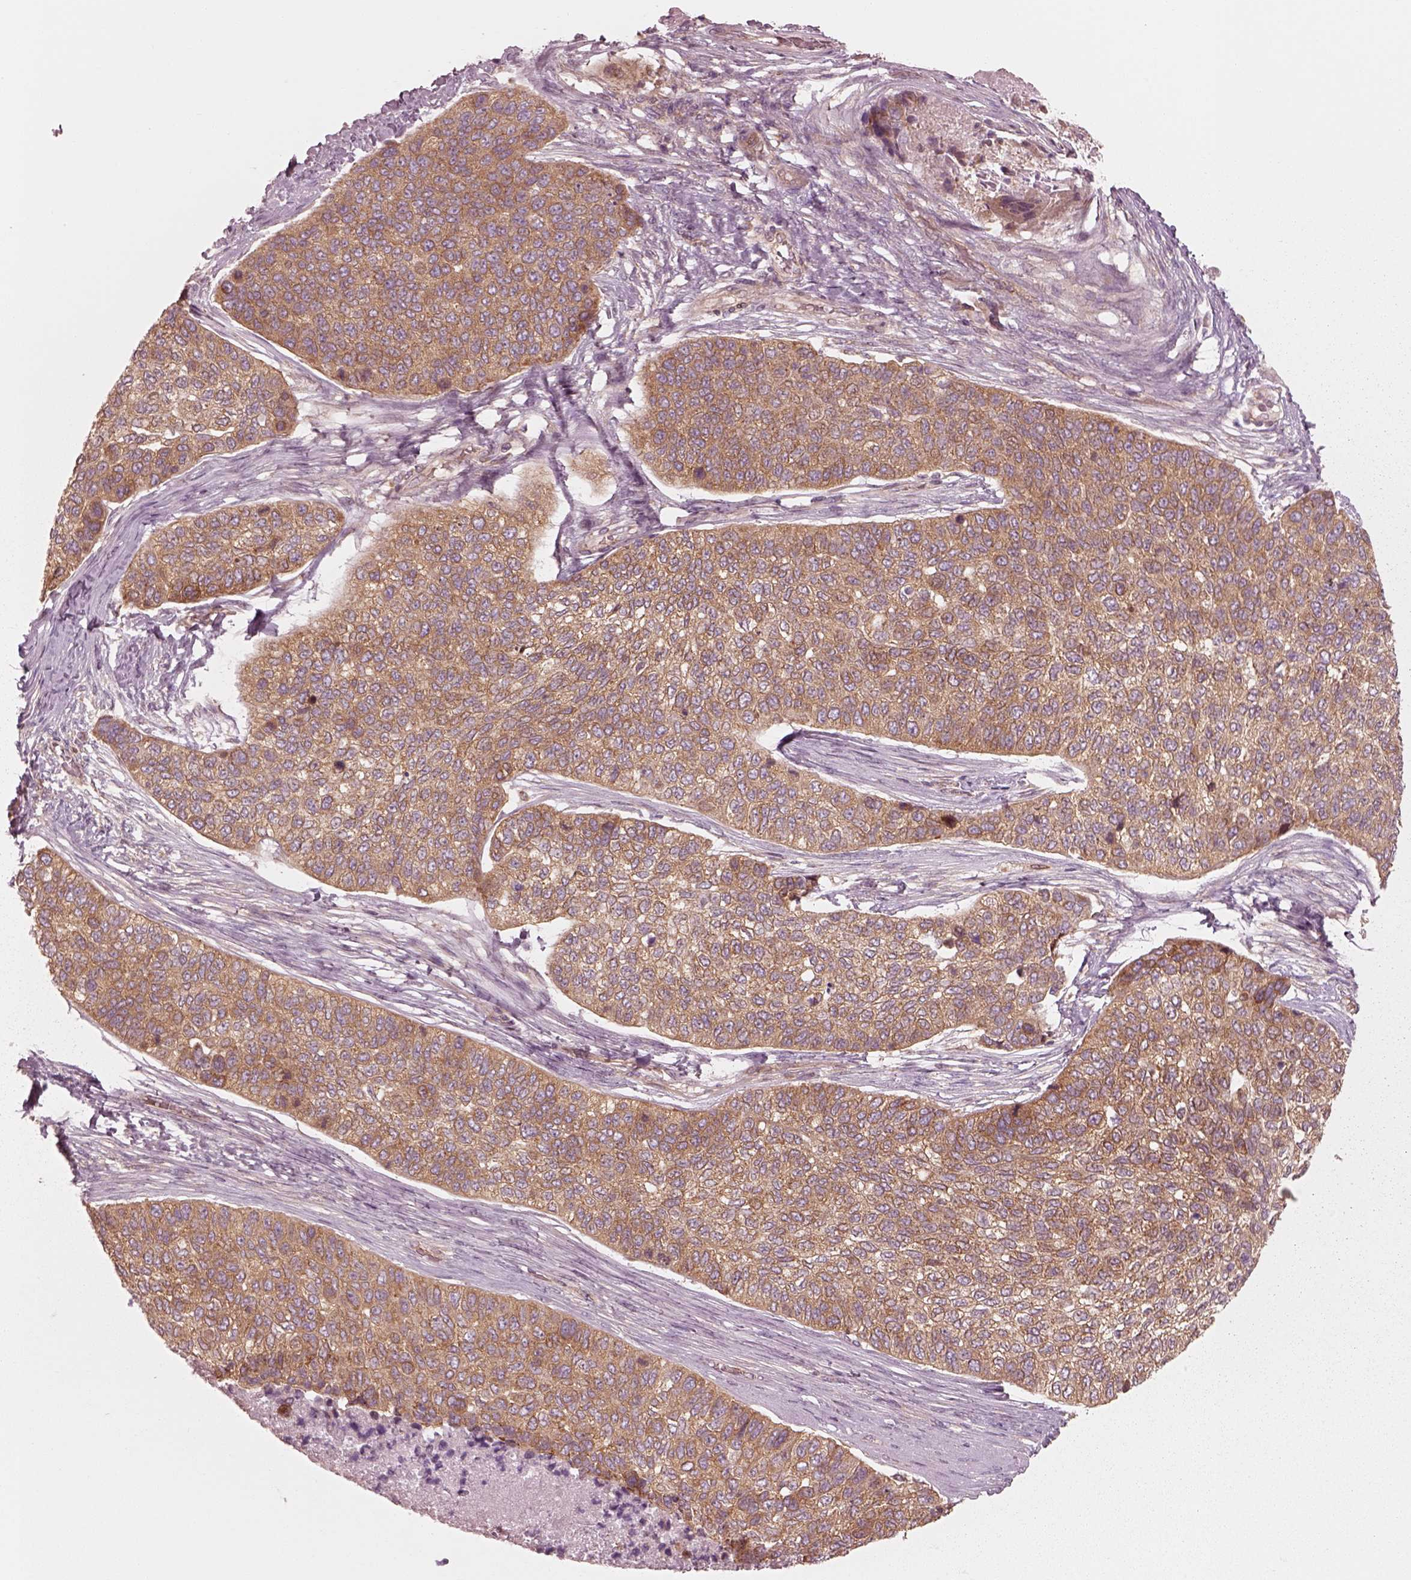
{"staining": {"intensity": "moderate", "quantity": ">75%", "location": "cytoplasmic/membranous"}, "tissue": "lung cancer", "cell_type": "Tumor cells", "image_type": "cancer", "snomed": [{"axis": "morphology", "description": "Squamous cell carcinoma, NOS"}, {"axis": "topography", "description": "Lung"}], "caption": "DAB immunohistochemical staining of lung squamous cell carcinoma demonstrates moderate cytoplasmic/membranous protein staining in approximately >75% of tumor cells. The protein is stained brown, and the nuclei are stained in blue (DAB (3,3'-diaminobenzidine) IHC with brightfield microscopy, high magnification).", "gene": "CNOT2", "patient": {"sex": "male", "age": 69}}